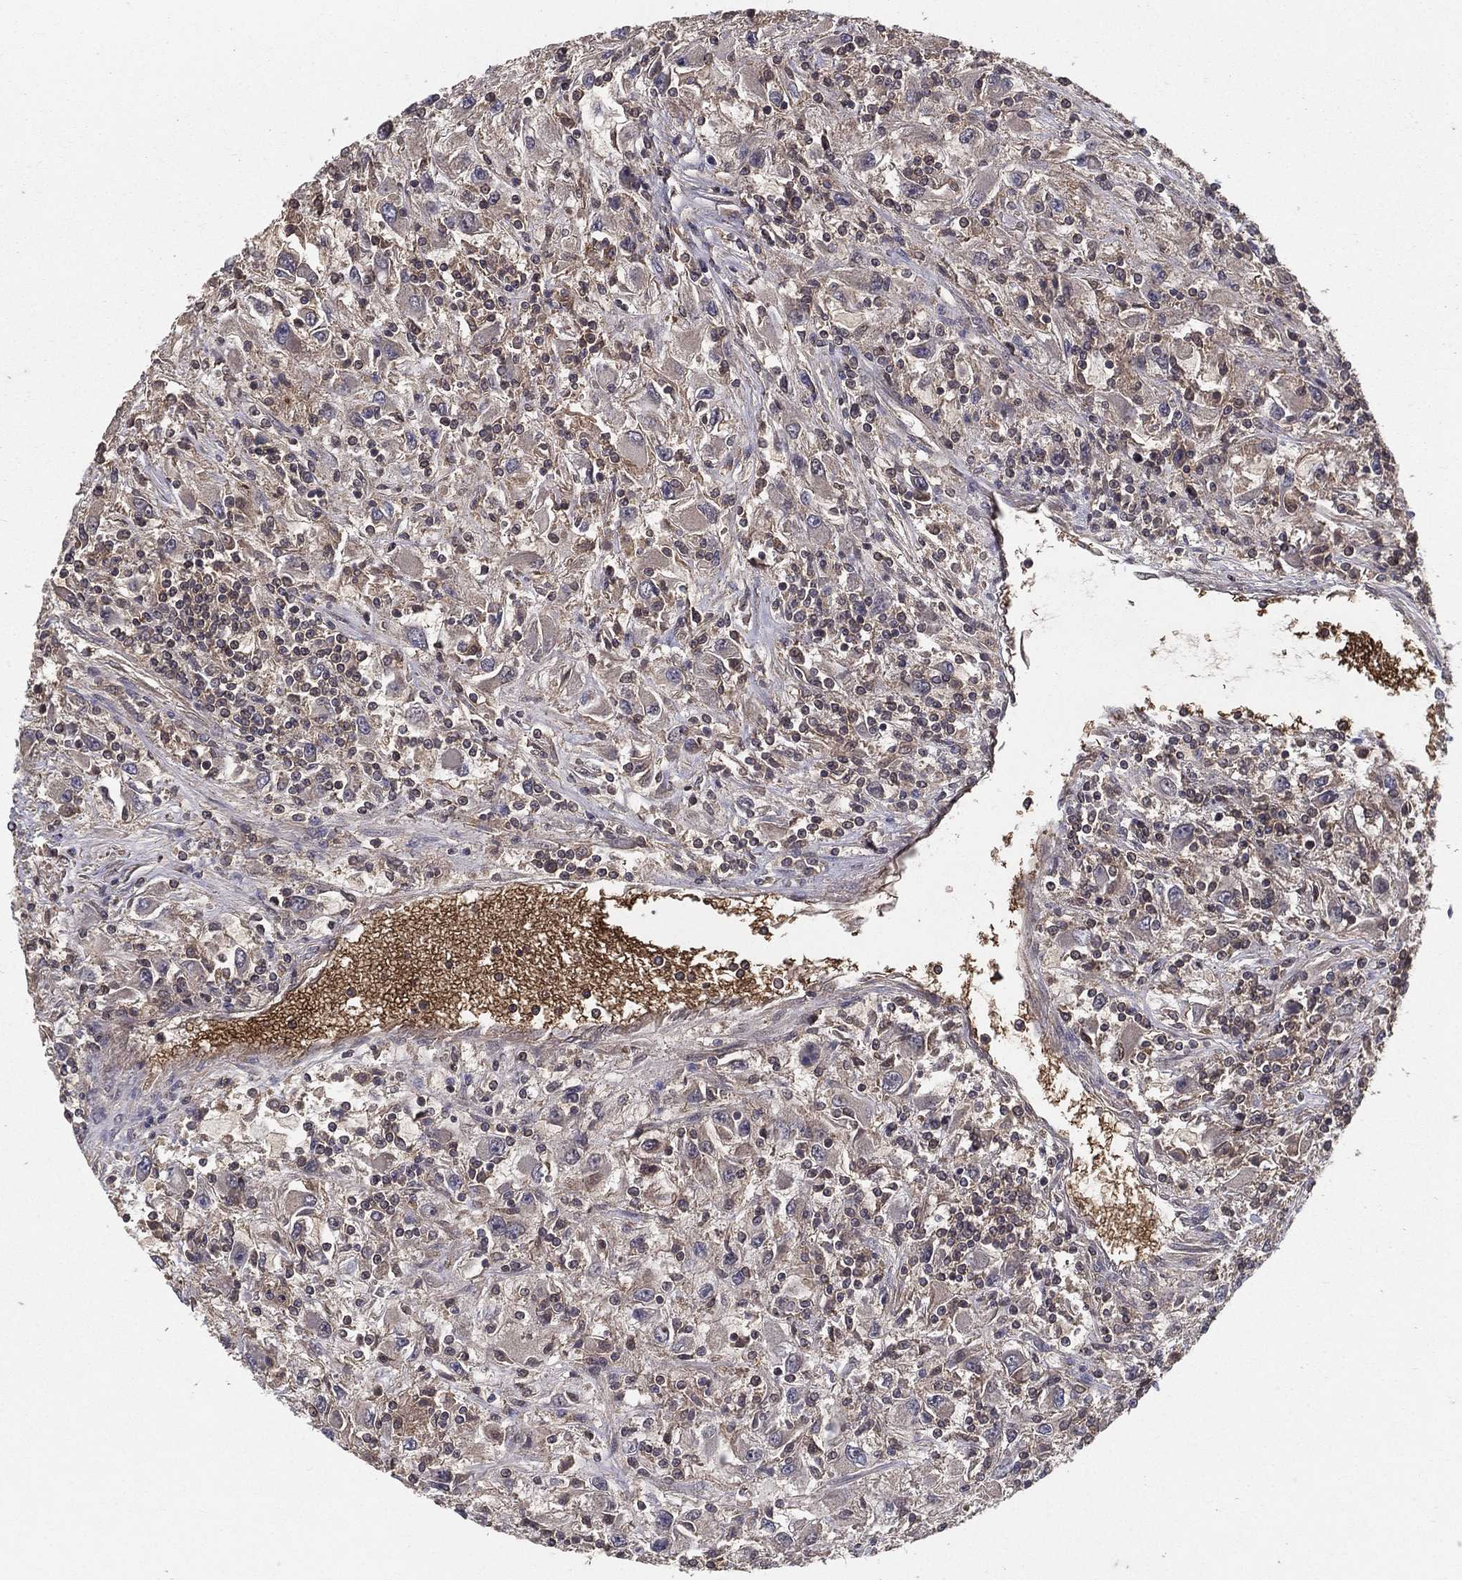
{"staining": {"intensity": "negative", "quantity": "none", "location": "none"}, "tissue": "renal cancer", "cell_type": "Tumor cells", "image_type": "cancer", "snomed": [{"axis": "morphology", "description": "Adenocarcinoma, NOS"}, {"axis": "topography", "description": "Kidney"}], "caption": "Immunohistochemistry (IHC) of human renal cancer displays no expression in tumor cells. Brightfield microscopy of IHC stained with DAB (brown) and hematoxylin (blue), captured at high magnification.", "gene": "CARM1", "patient": {"sex": "female", "age": 67}}